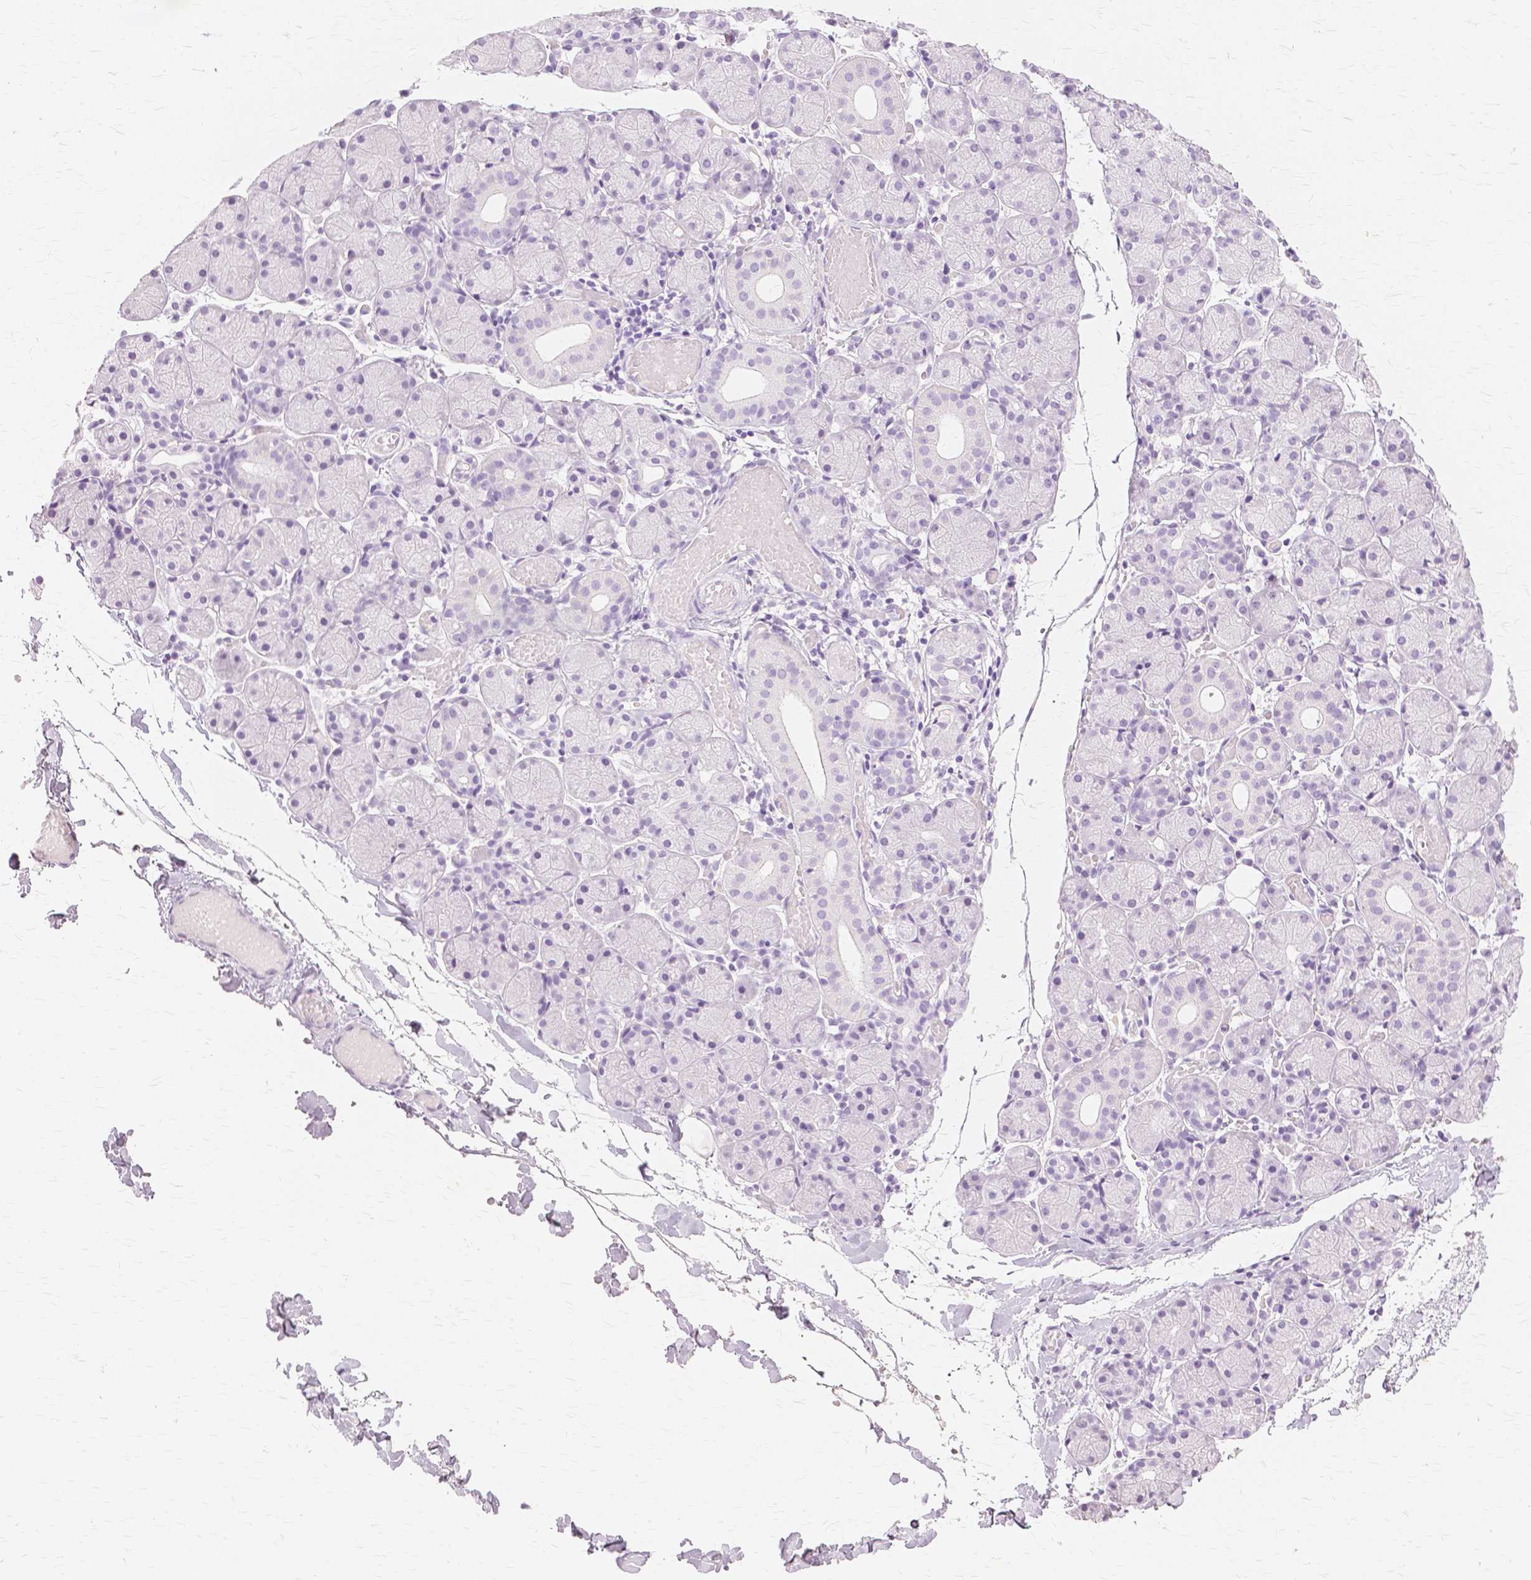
{"staining": {"intensity": "negative", "quantity": "none", "location": "none"}, "tissue": "salivary gland", "cell_type": "Glandular cells", "image_type": "normal", "snomed": [{"axis": "morphology", "description": "Normal tissue, NOS"}, {"axis": "topography", "description": "Salivary gland"}], "caption": "DAB (3,3'-diaminobenzidine) immunohistochemical staining of benign salivary gland demonstrates no significant staining in glandular cells. (IHC, brightfield microscopy, high magnification).", "gene": "TGM1", "patient": {"sex": "female", "age": 24}}